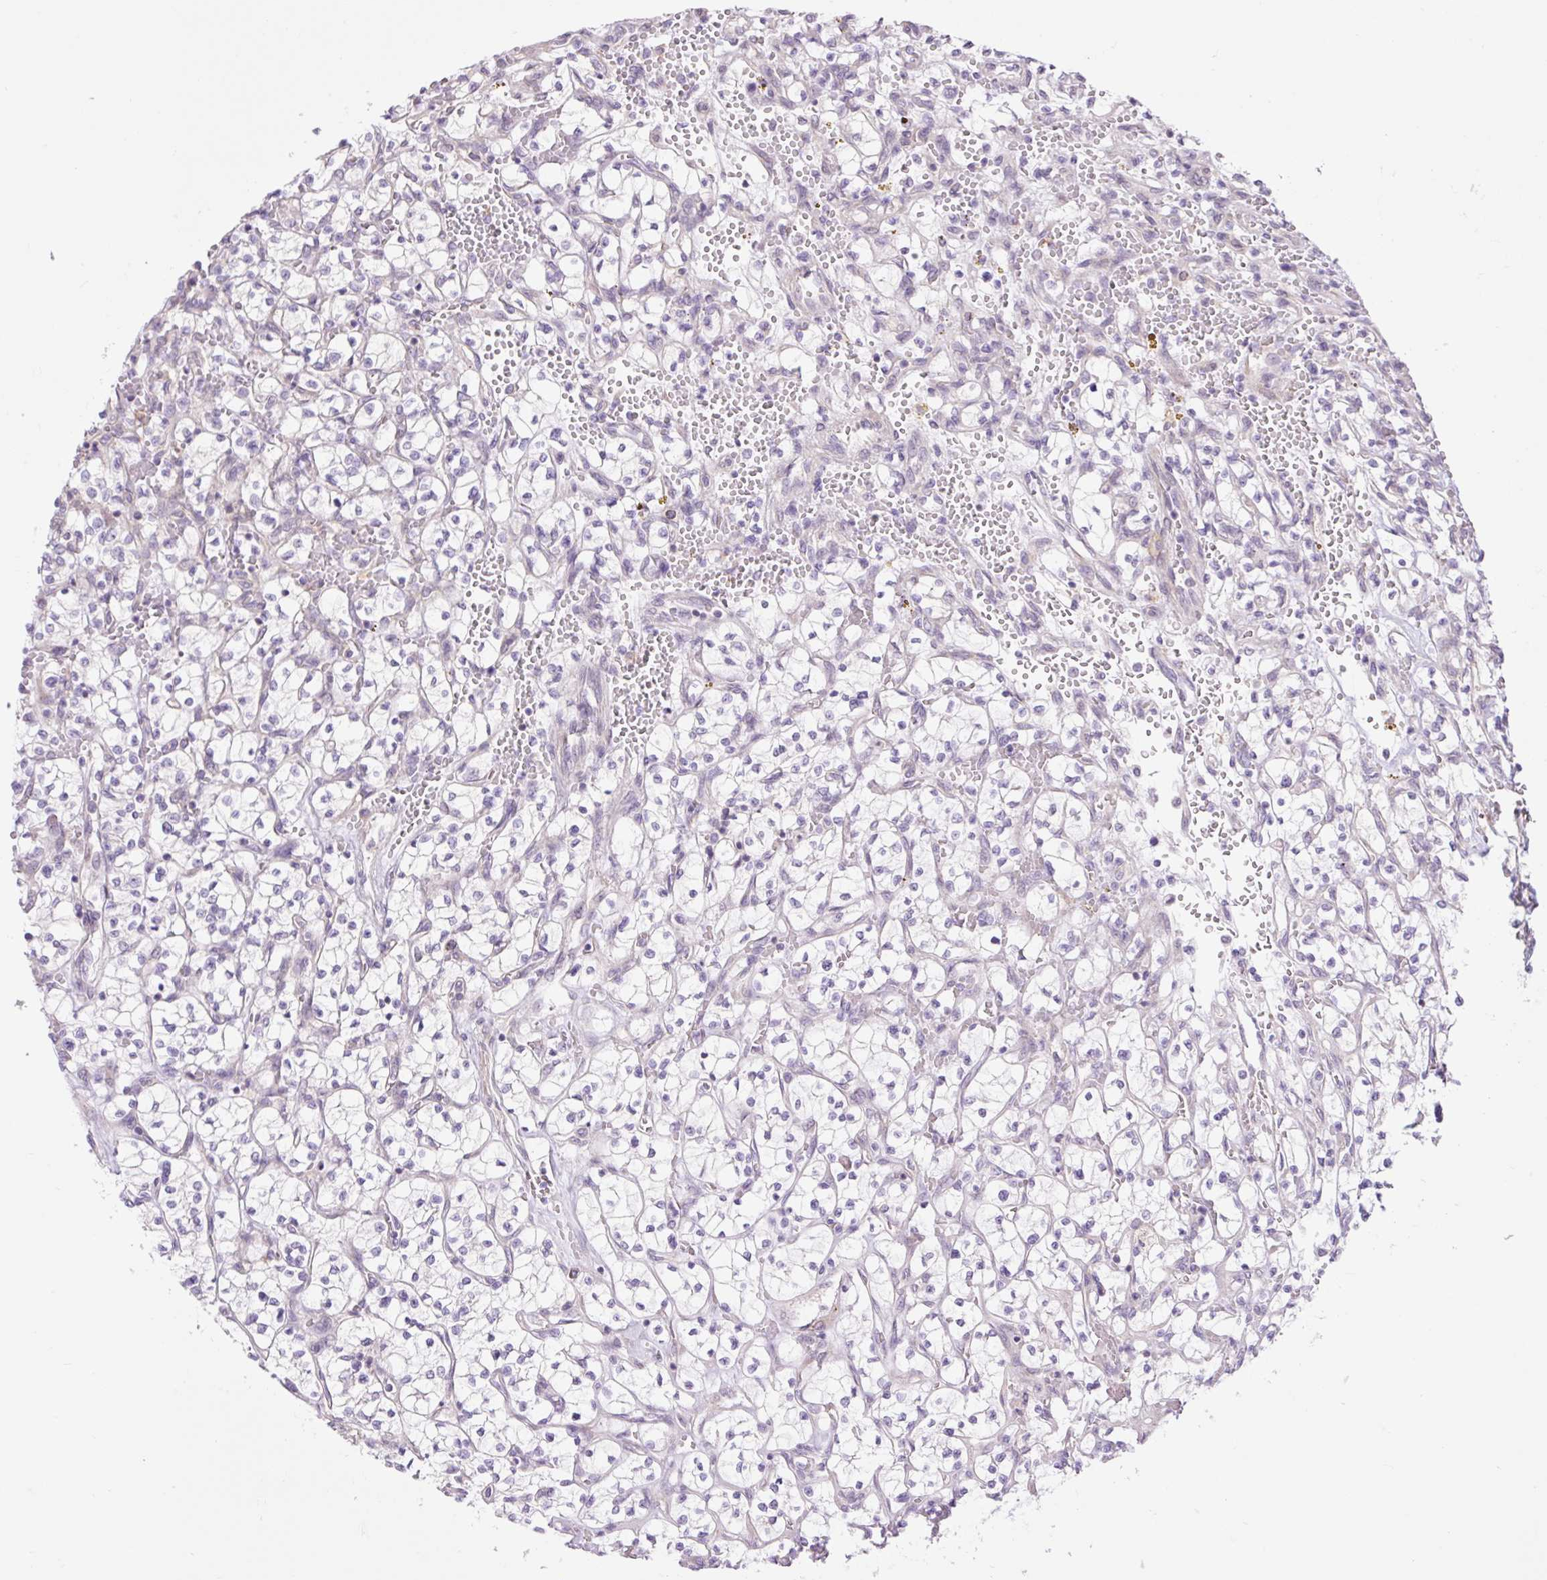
{"staining": {"intensity": "negative", "quantity": "none", "location": "none"}, "tissue": "renal cancer", "cell_type": "Tumor cells", "image_type": "cancer", "snomed": [{"axis": "morphology", "description": "Adenocarcinoma, NOS"}, {"axis": "topography", "description": "Kidney"}], "caption": "Immunohistochemistry histopathology image of renal cancer (adenocarcinoma) stained for a protein (brown), which demonstrates no staining in tumor cells.", "gene": "GRID2", "patient": {"sex": "female", "age": 64}}